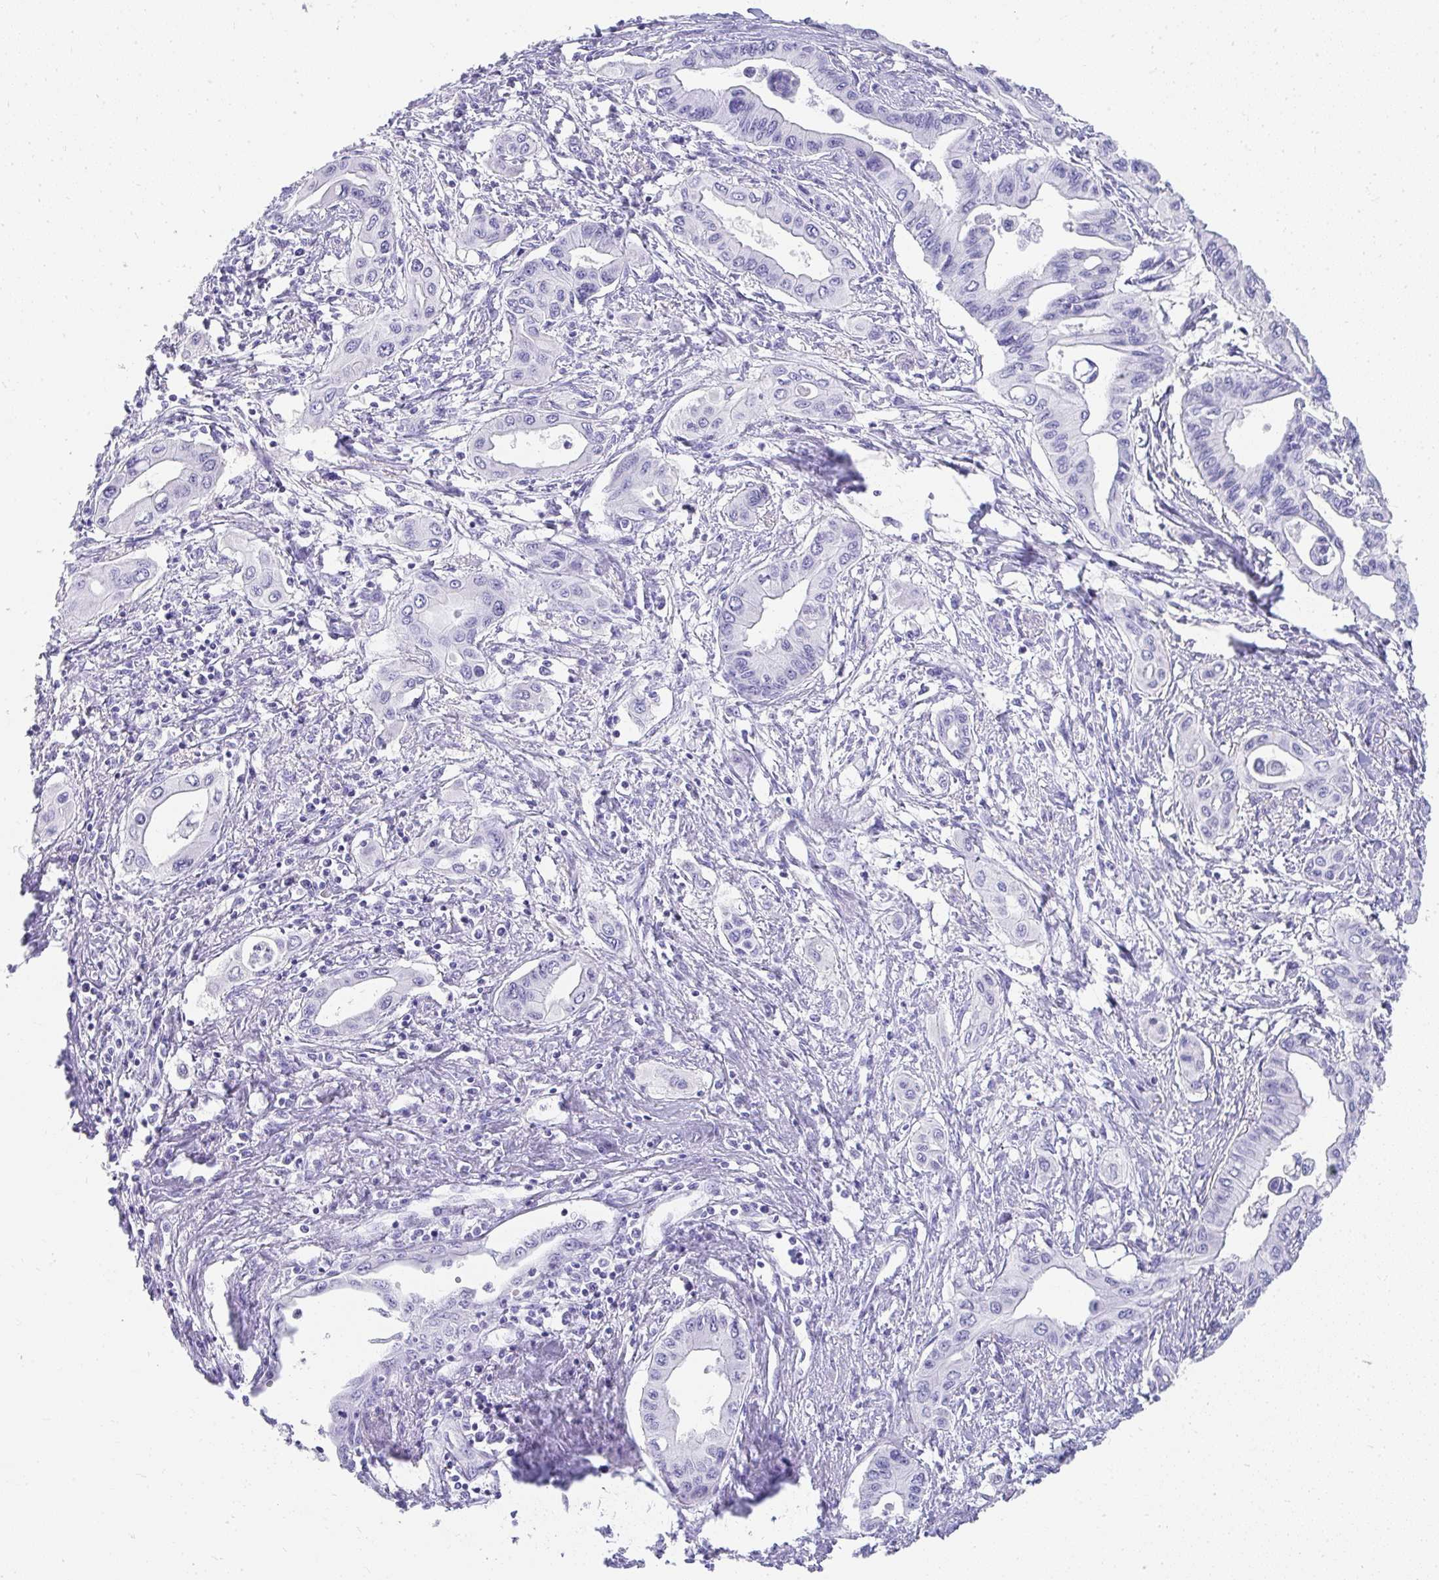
{"staining": {"intensity": "negative", "quantity": "none", "location": "none"}, "tissue": "pancreatic cancer", "cell_type": "Tumor cells", "image_type": "cancer", "snomed": [{"axis": "morphology", "description": "Adenocarcinoma, NOS"}, {"axis": "topography", "description": "Pancreas"}], "caption": "Pancreatic cancer (adenocarcinoma) was stained to show a protein in brown. There is no significant staining in tumor cells. (DAB (3,3'-diaminobenzidine) IHC visualized using brightfield microscopy, high magnification).", "gene": "TNNT1", "patient": {"sex": "female", "age": 62}}